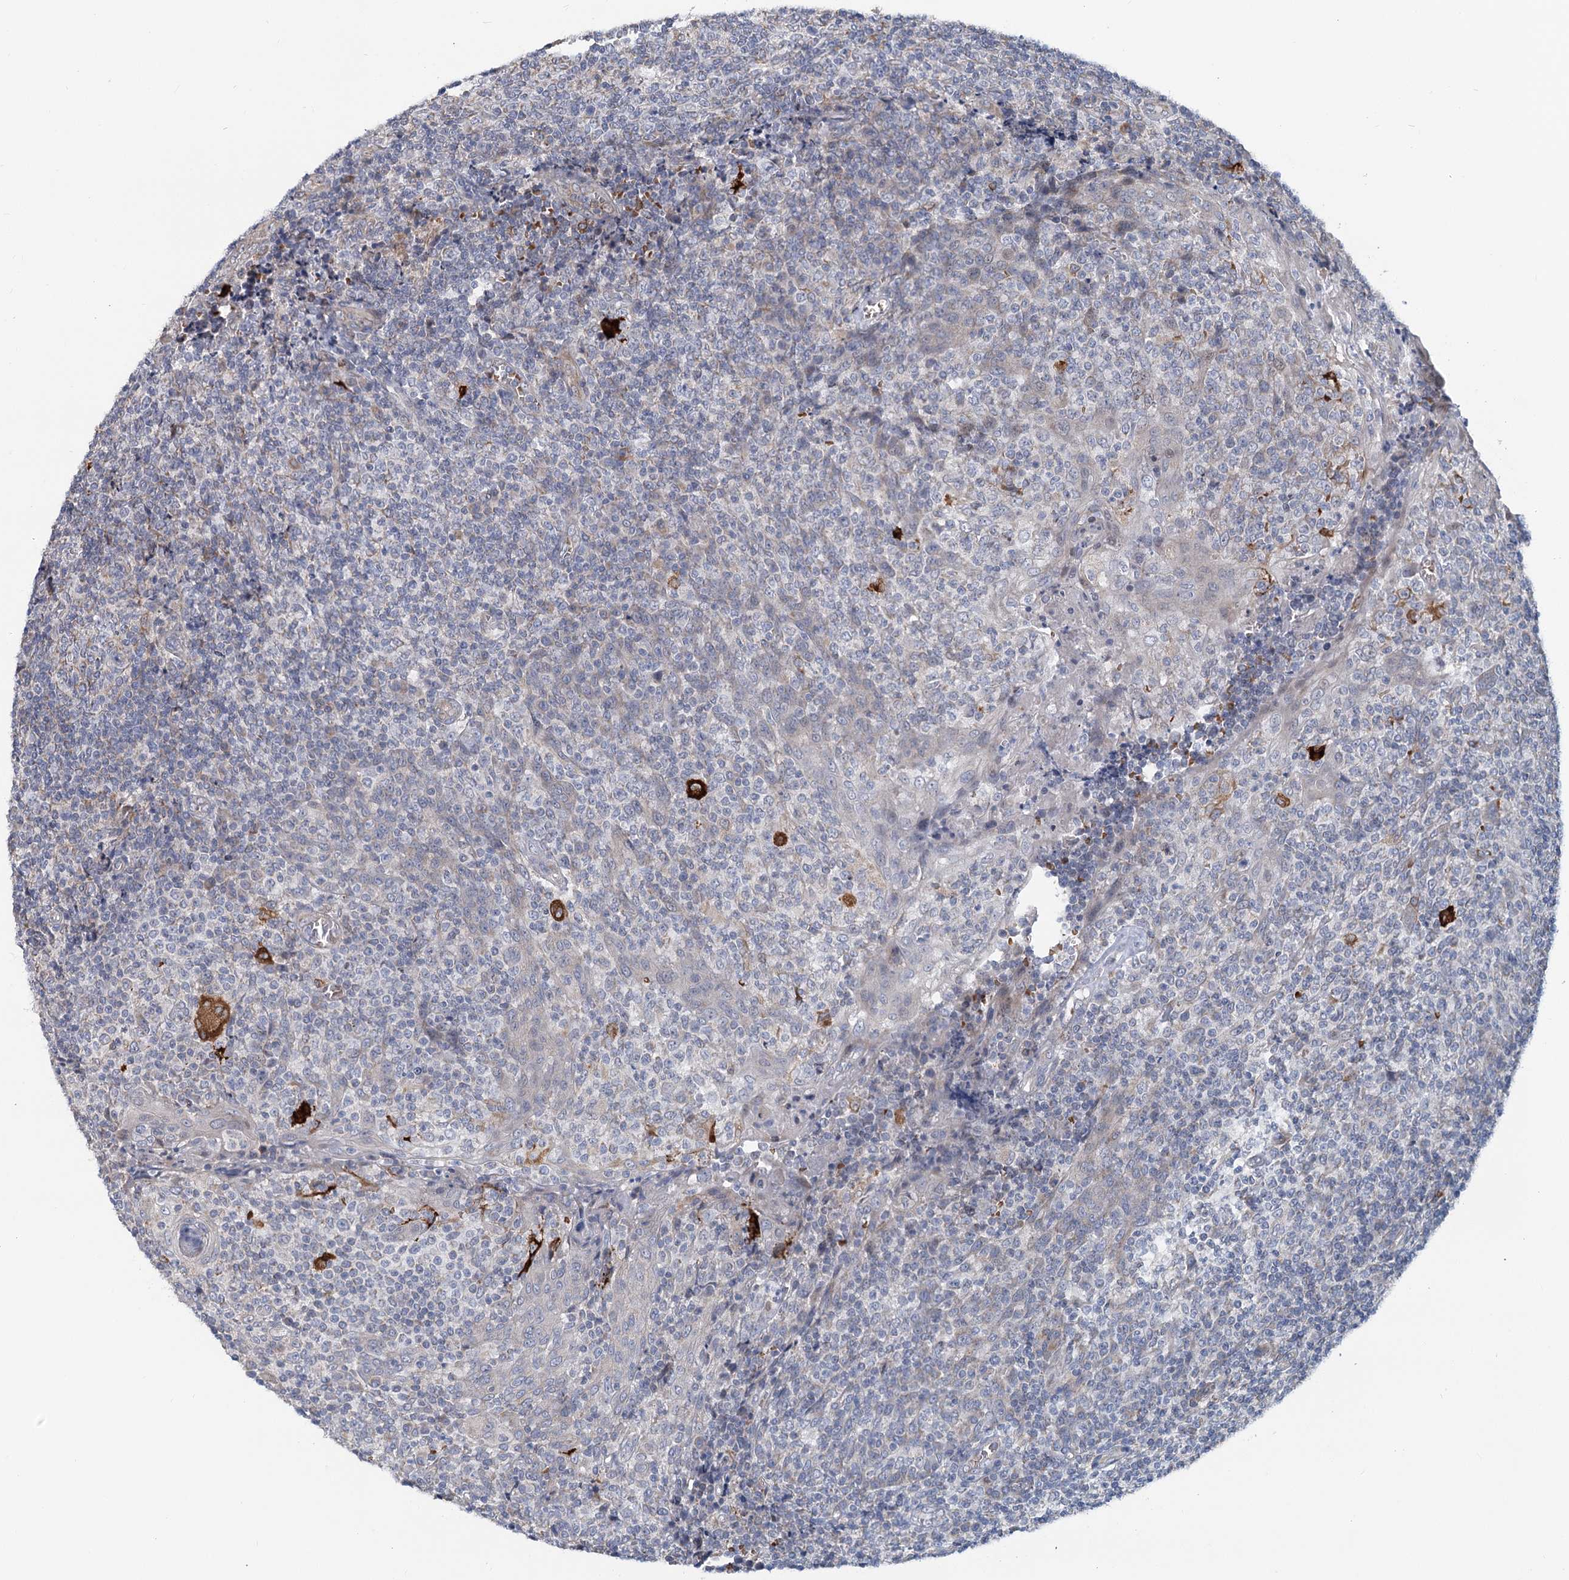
{"staining": {"intensity": "weak", "quantity": "<25%", "location": "cytoplasmic/membranous"}, "tissue": "tonsil", "cell_type": "Germinal center cells", "image_type": "normal", "snomed": [{"axis": "morphology", "description": "Normal tissue, NOS"}, {"axis": "topography", "description": "Tonsil"}], "caption": "The micrograph displays no staining of germinal center cells in normal tonsil. Brightfield microscopy of immunohistochemistry (IHC) stained with DAB (3,3'-diaminobenzidine) (brown) and hematoxylin (blue), captured at high magnification.", "gene": "CIB4", "patient": {"sex": "female", "age": 19}}